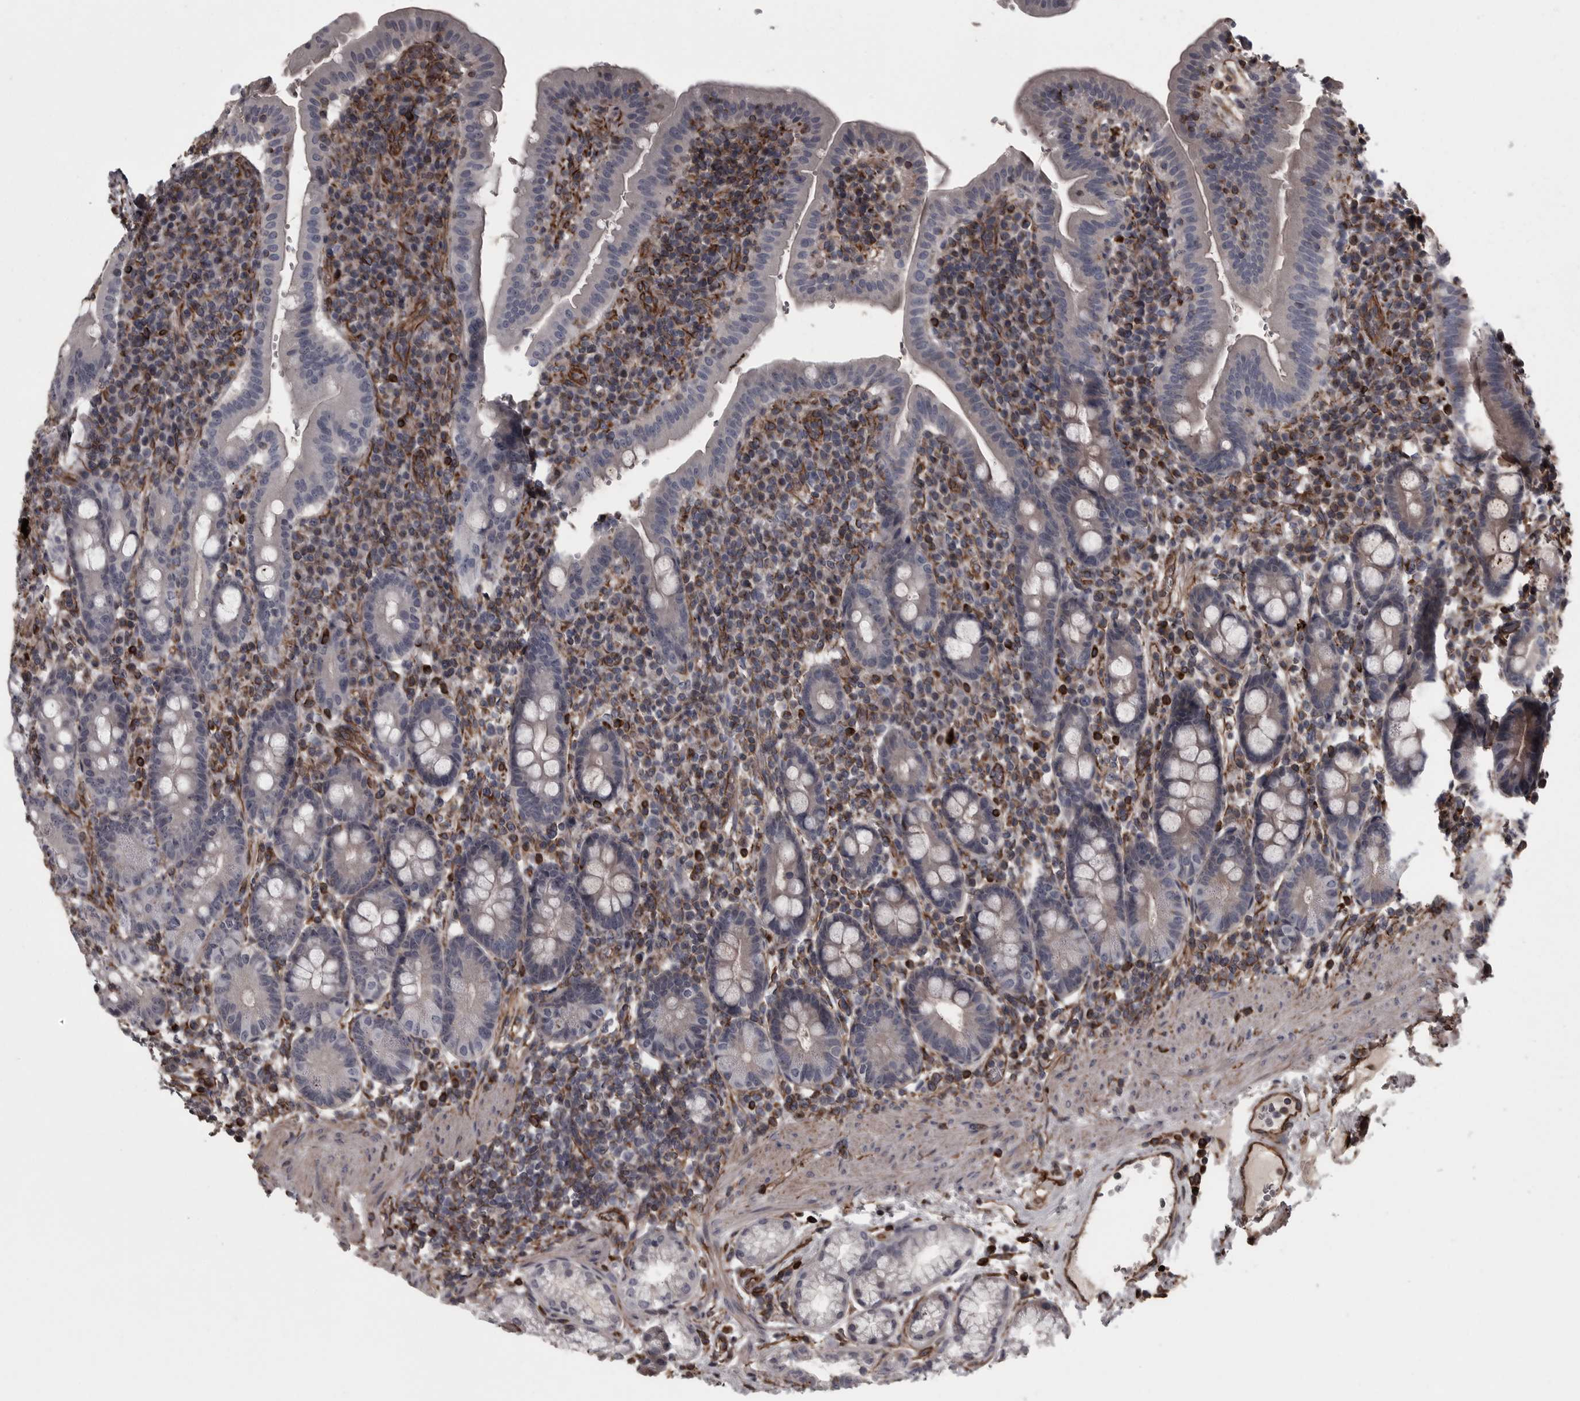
{"staining": {"intensity": "negative", "quantity": "none", "location": "none"}, "tissue": "duodenum", "cell_type": "Glandular cells", "image_type": "normal", "snomed": [{"axis": "morphology", "description": "Normal tissue, NOS"}, {"axis": "morphology", "description": "Adenocarcinoma, NOS"}, {"axis": "topography", "description": "Pancreas"}, {"axis": "topography", "description": "Duodenum"}], "caption": "This is an immunohistochemistry histopathology image of benign duodenum. There is no expression in glandular cells.", "gene": "FAAP100", "patient": {"sex": "male", "age": 50}}